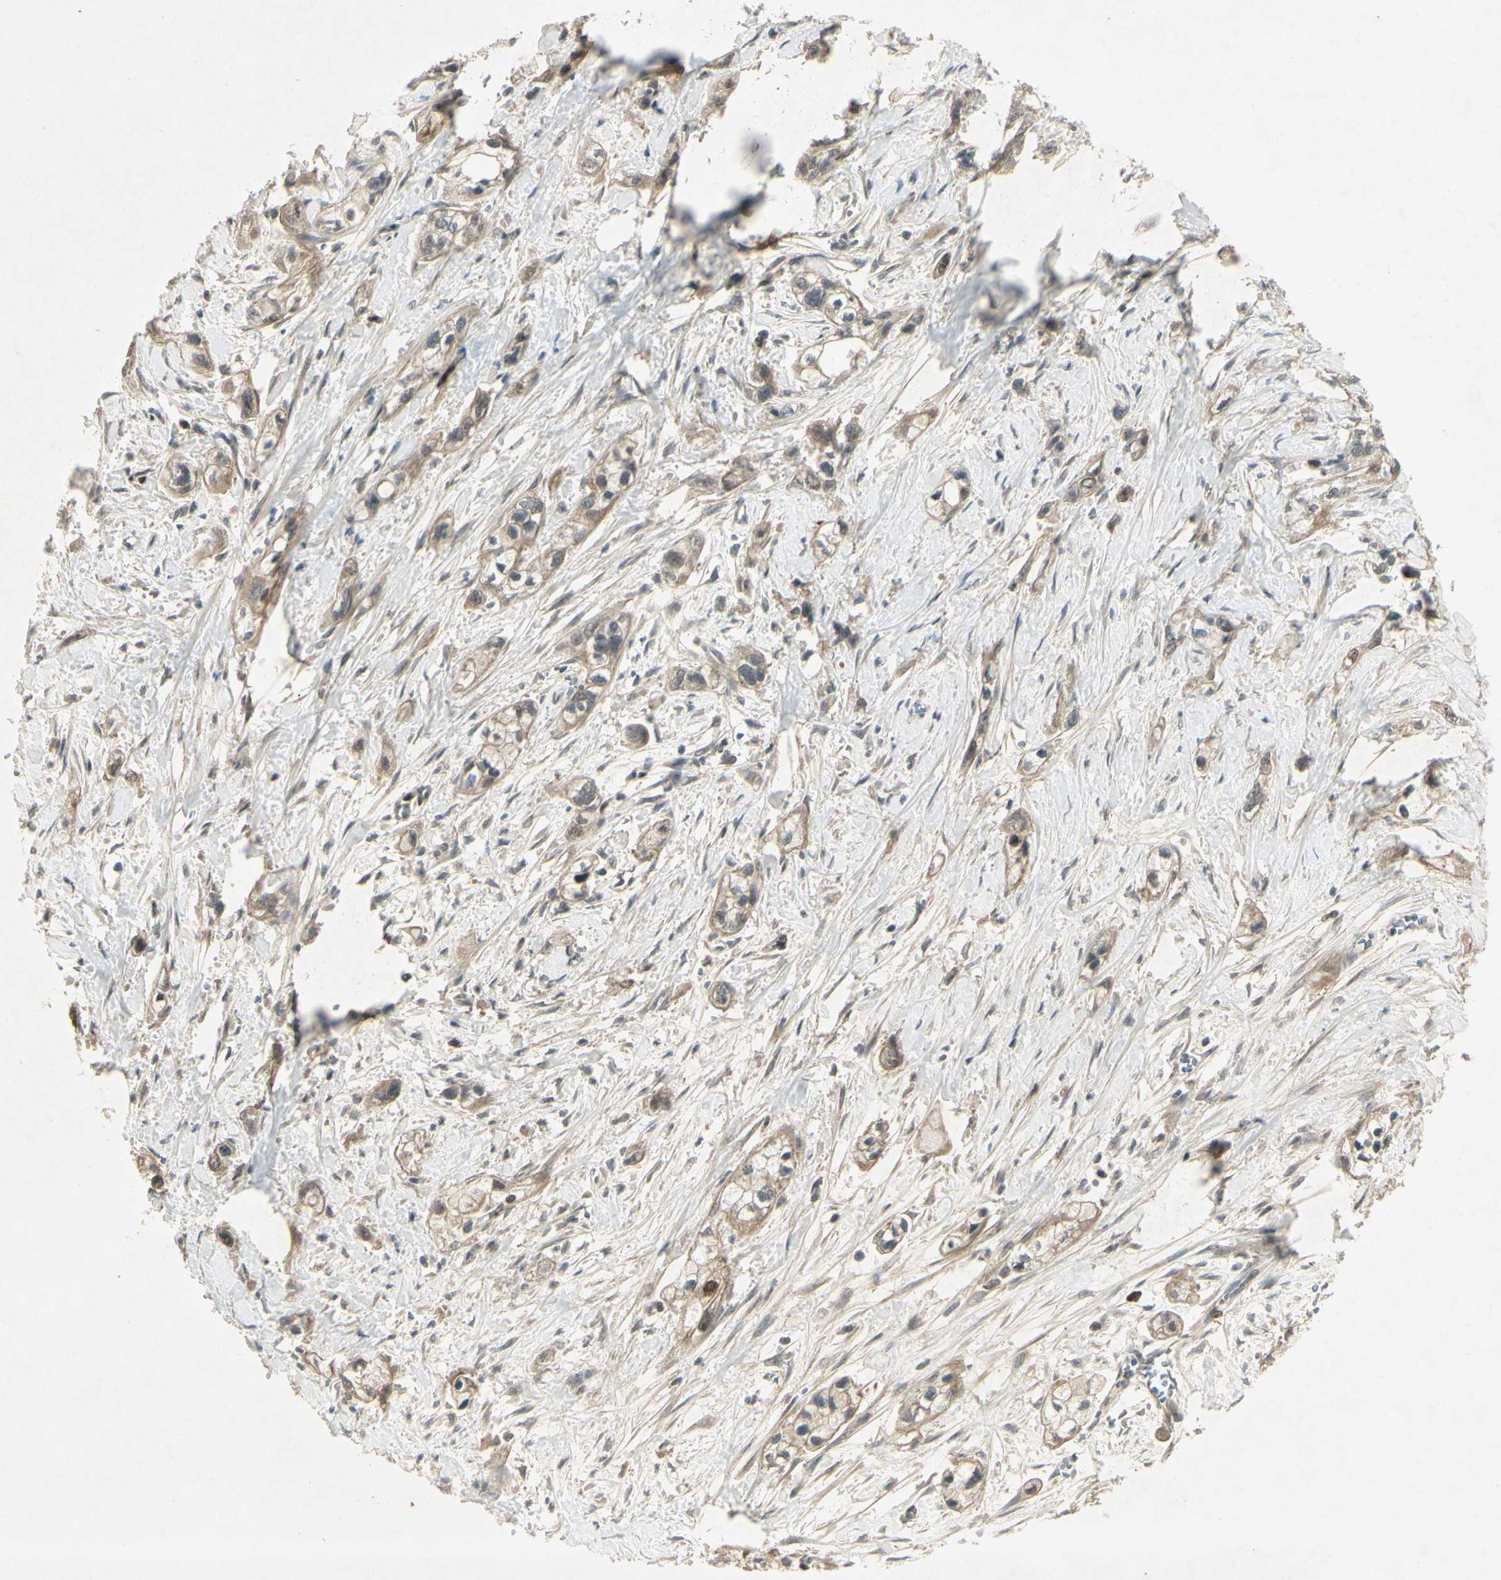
{"staining": {"intensity": "negative", "quantity": "none", "location": "none"}, "tissue": "pancreatic cancer", "cell_type": "Tumor cells", "image_type": "cancer", "snomed": [{"axis": "morphology", "description": "Adenocarcinoma, NOS"}, {"axis": "topography", "description": "Pancreas"}], "caption": "A histopathology image of pancreatic adenocarcinoma stained for a protein reveals no brown staining in tumor cells.", "gene": "RAD18", "patient": {"sex": "male", "age": 74}}